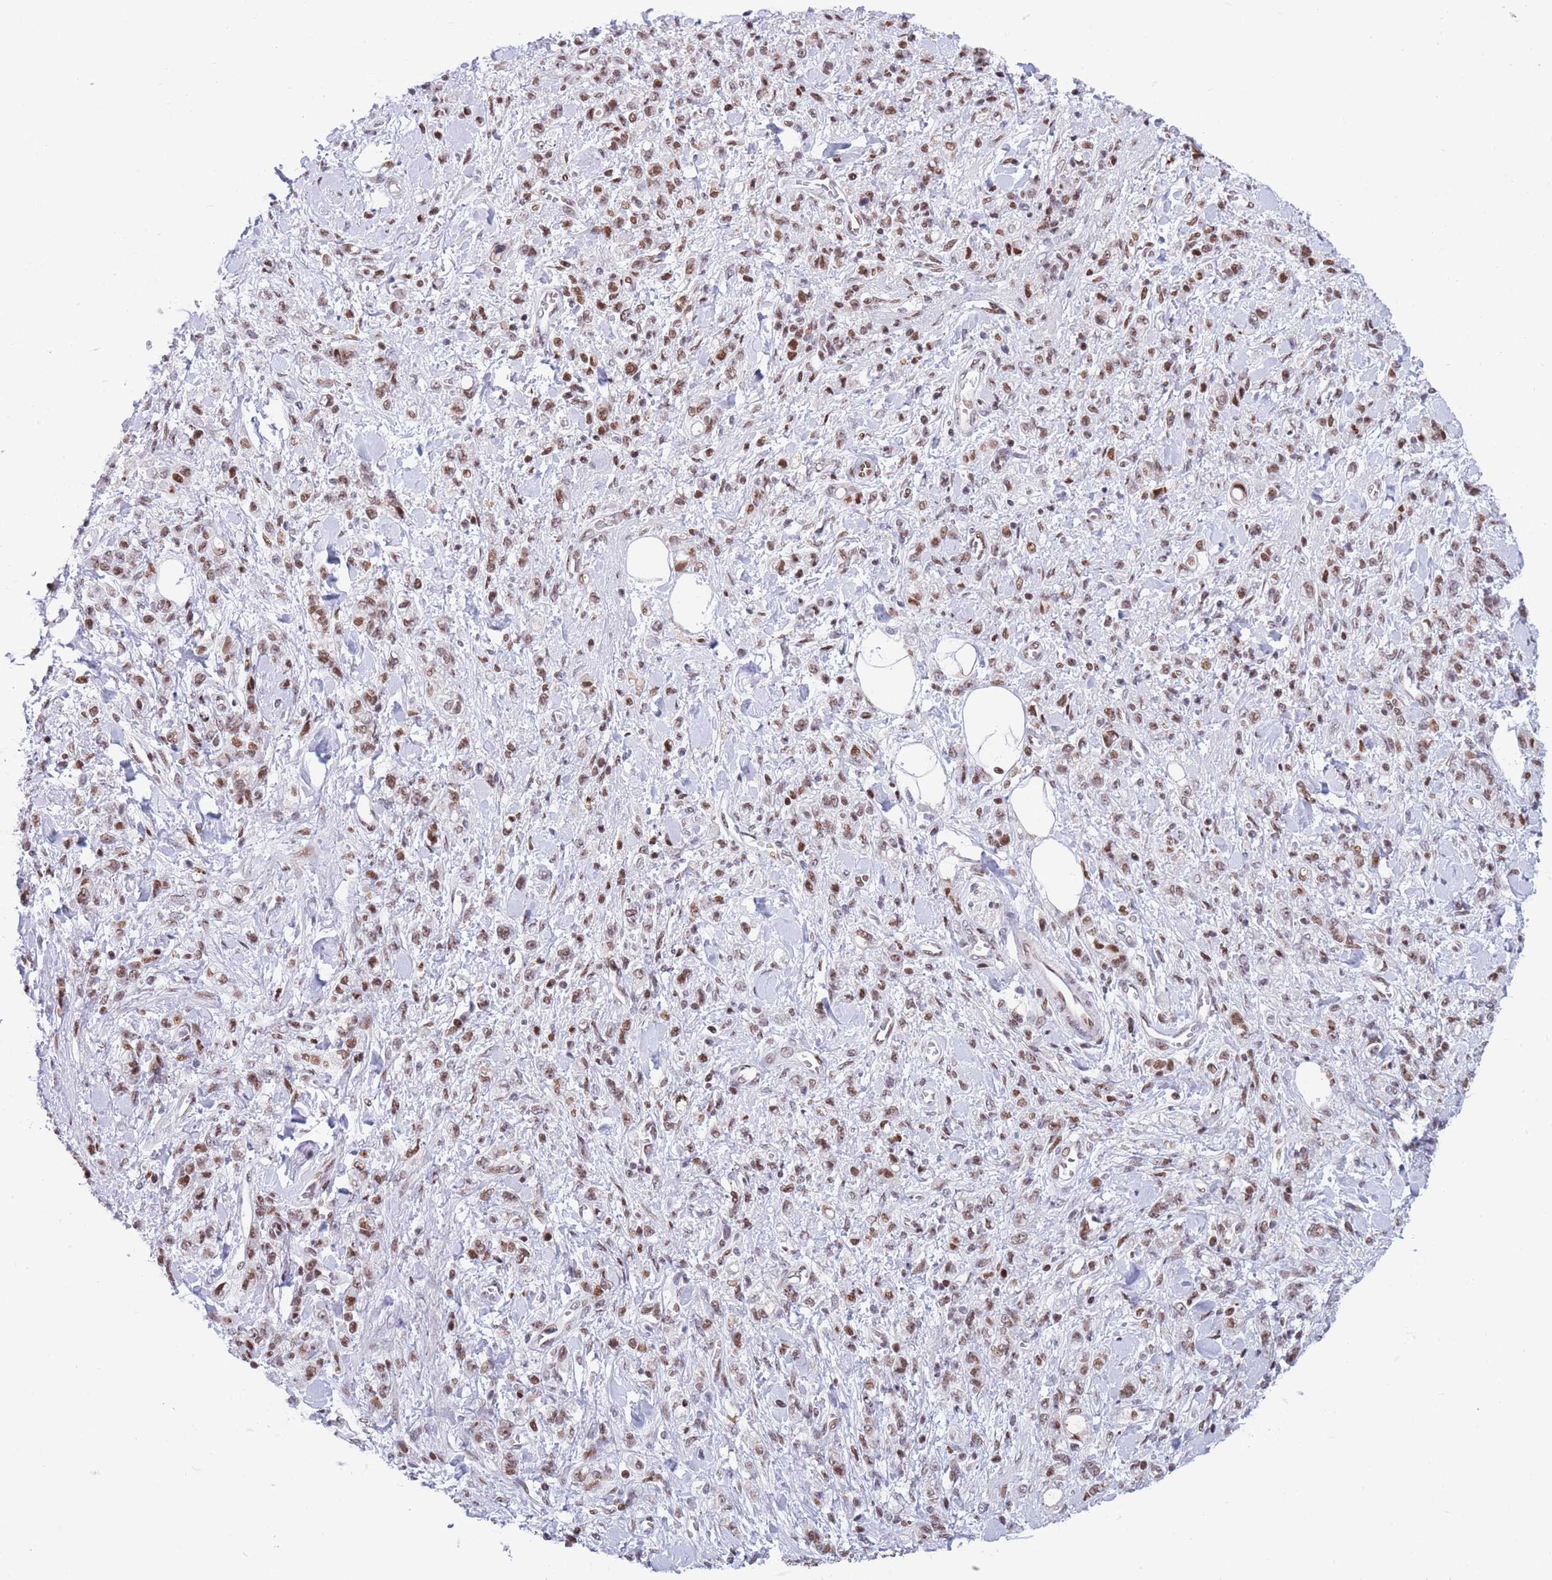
{"staining": {"intensity": "moderate", "quantity": ">75%", "location": "nuclear"}, "tissue": "stomach cancer", "cell_type": "Tumor cells", "image_type": "cancer", "snomed": [{"axis": "morphology", "description": "Adenocarcinoma, NOS"}, {"axis": "topography", "description": "Stomach"}], "caption": "Stomach cancer was stained to show a protein in brown. There is medium levels of moderate nuclear positivity in approximately >75% of tumor cells.", "gene": "DNAJC3", "patient": {"sex": "male", "age": 77}}